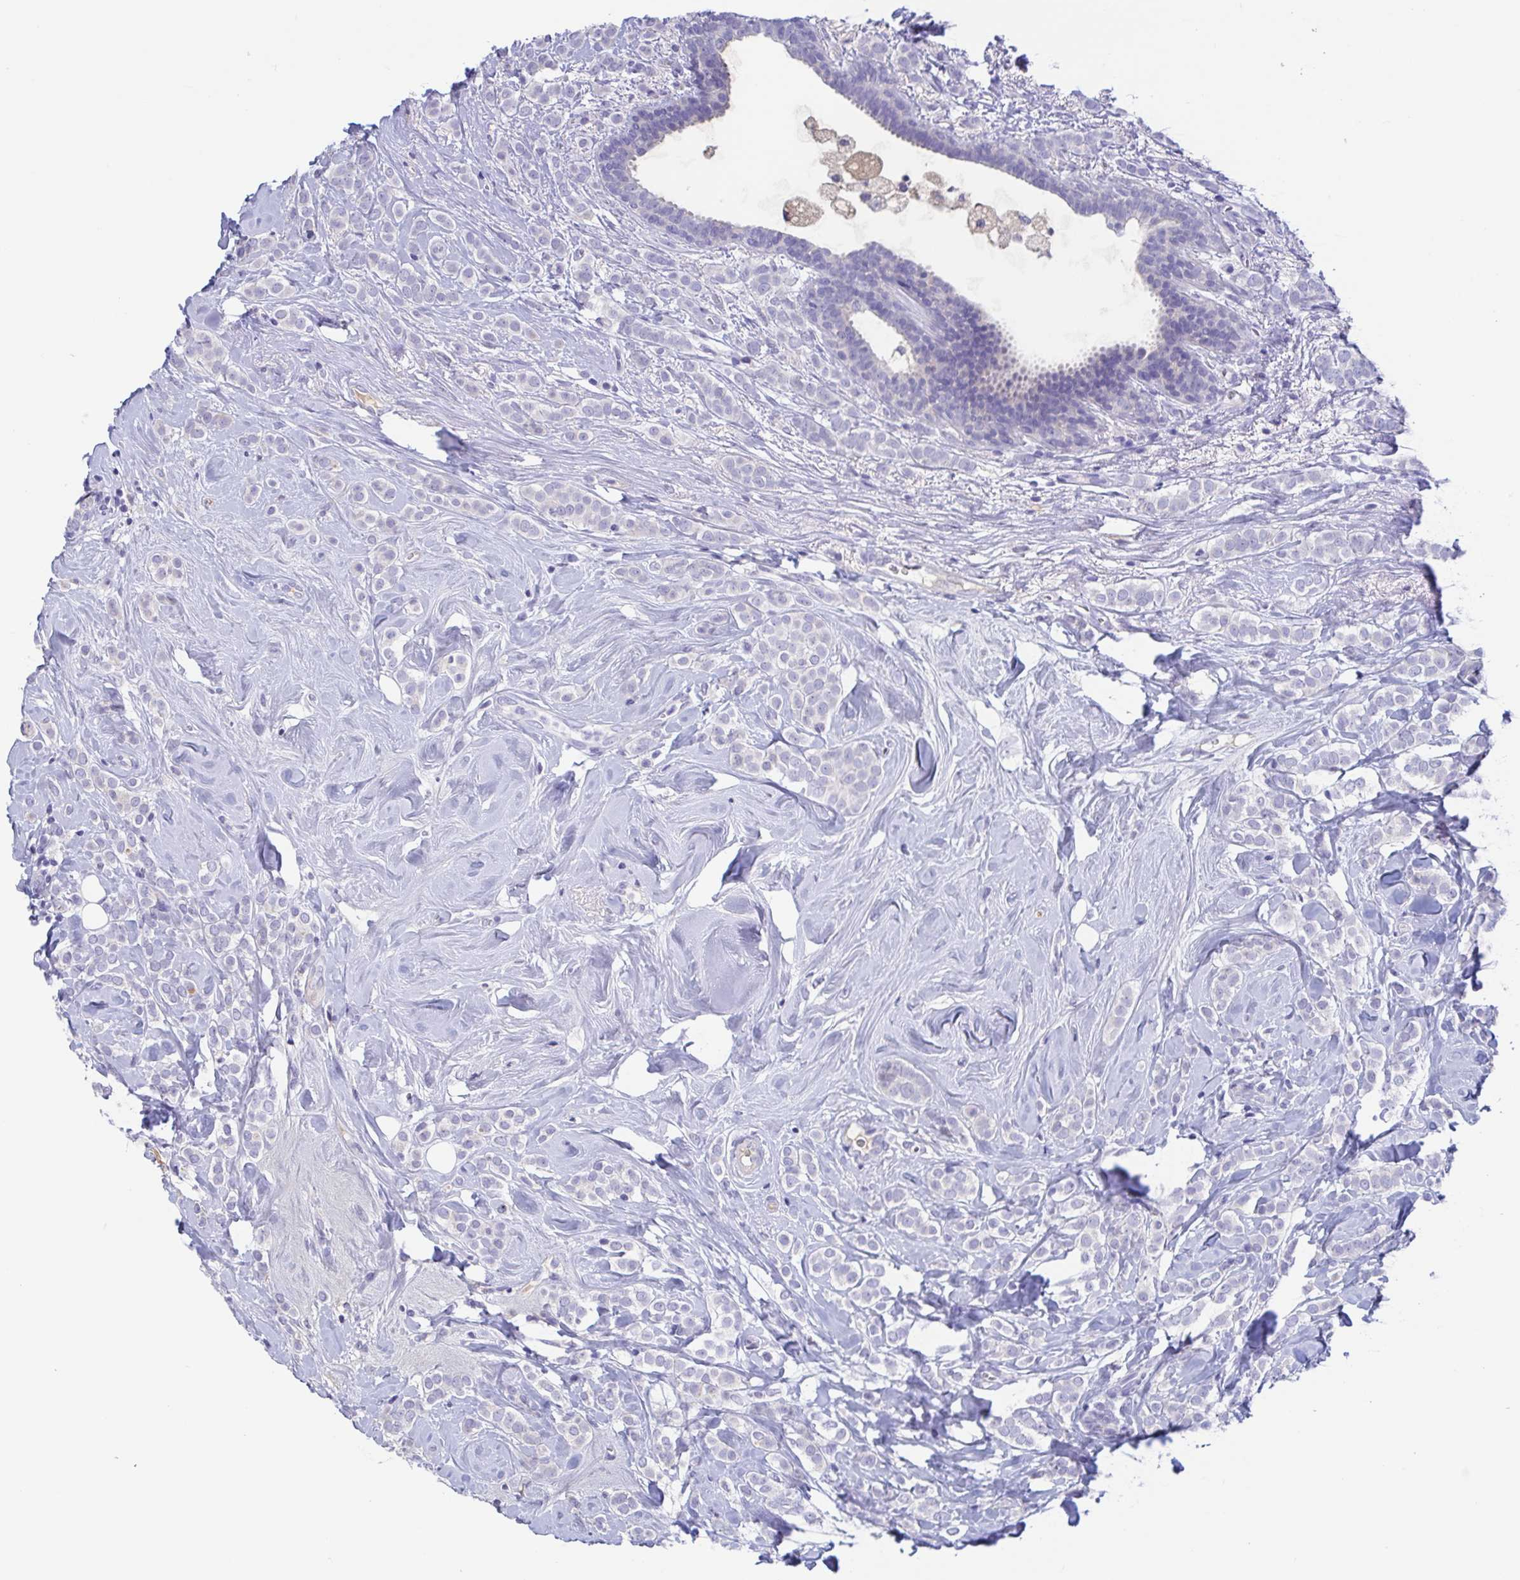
{"staining": {"intensity": "negative", "quantity": "none", "location": "none"}, "tissue": "breast cancer", "cell_type": "Tumor cells", "image_type": "cancer", "snomed": [{"axis": "morphology", "description": "Lobular carcinoma"}, {"axis": "topography", "description": "Breast"}], "caption": "Breast cancer was stained to show a protein in brown. There is no significant staining in tumor cells.", "gene": "TREH", "patient": {"sex": "female", "age": 49}}